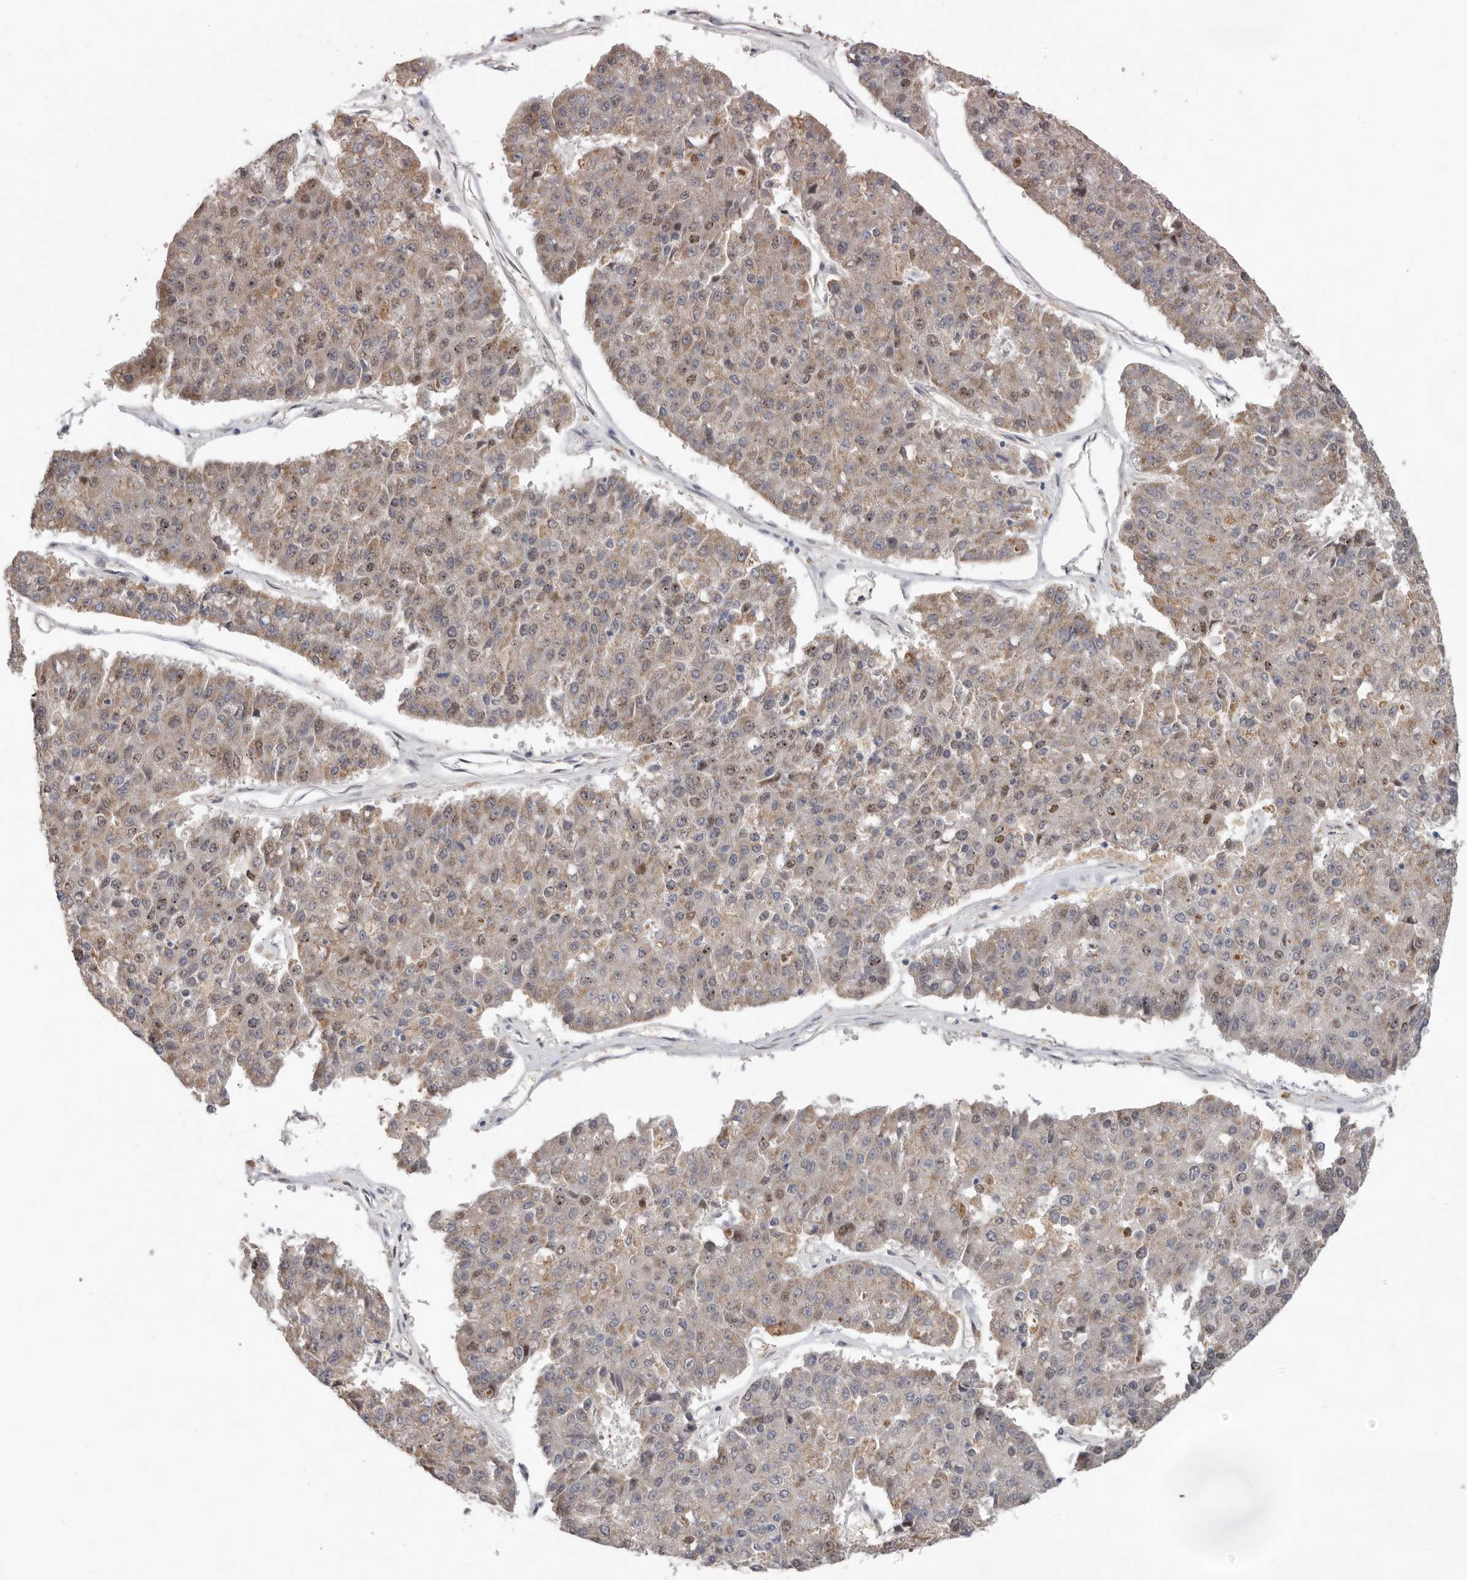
{"staining": {"intensity": "weak", "quantity": "25%-75%", "location": "cytoplasmic/membranous,nuclear"}, "tissue": "pancreatic cancer", "cell_type": "Tumor cells", "image_type": "cancer", "snomed": [{"axis": "morphology", "description": "Adenocarcinoma, NOS"}, {"axis": "topography", "description": "Pancreas"}], "caption": "Brown immunohistochemical staining in adenocarcinoma (pancreatic) reveals weak cytoplasmic/membranous and nuclear positivity in approximately 25%-75% of tumor cells.", "gene": "BRCA2", "patient": {"sex": "male", "age": 50}}